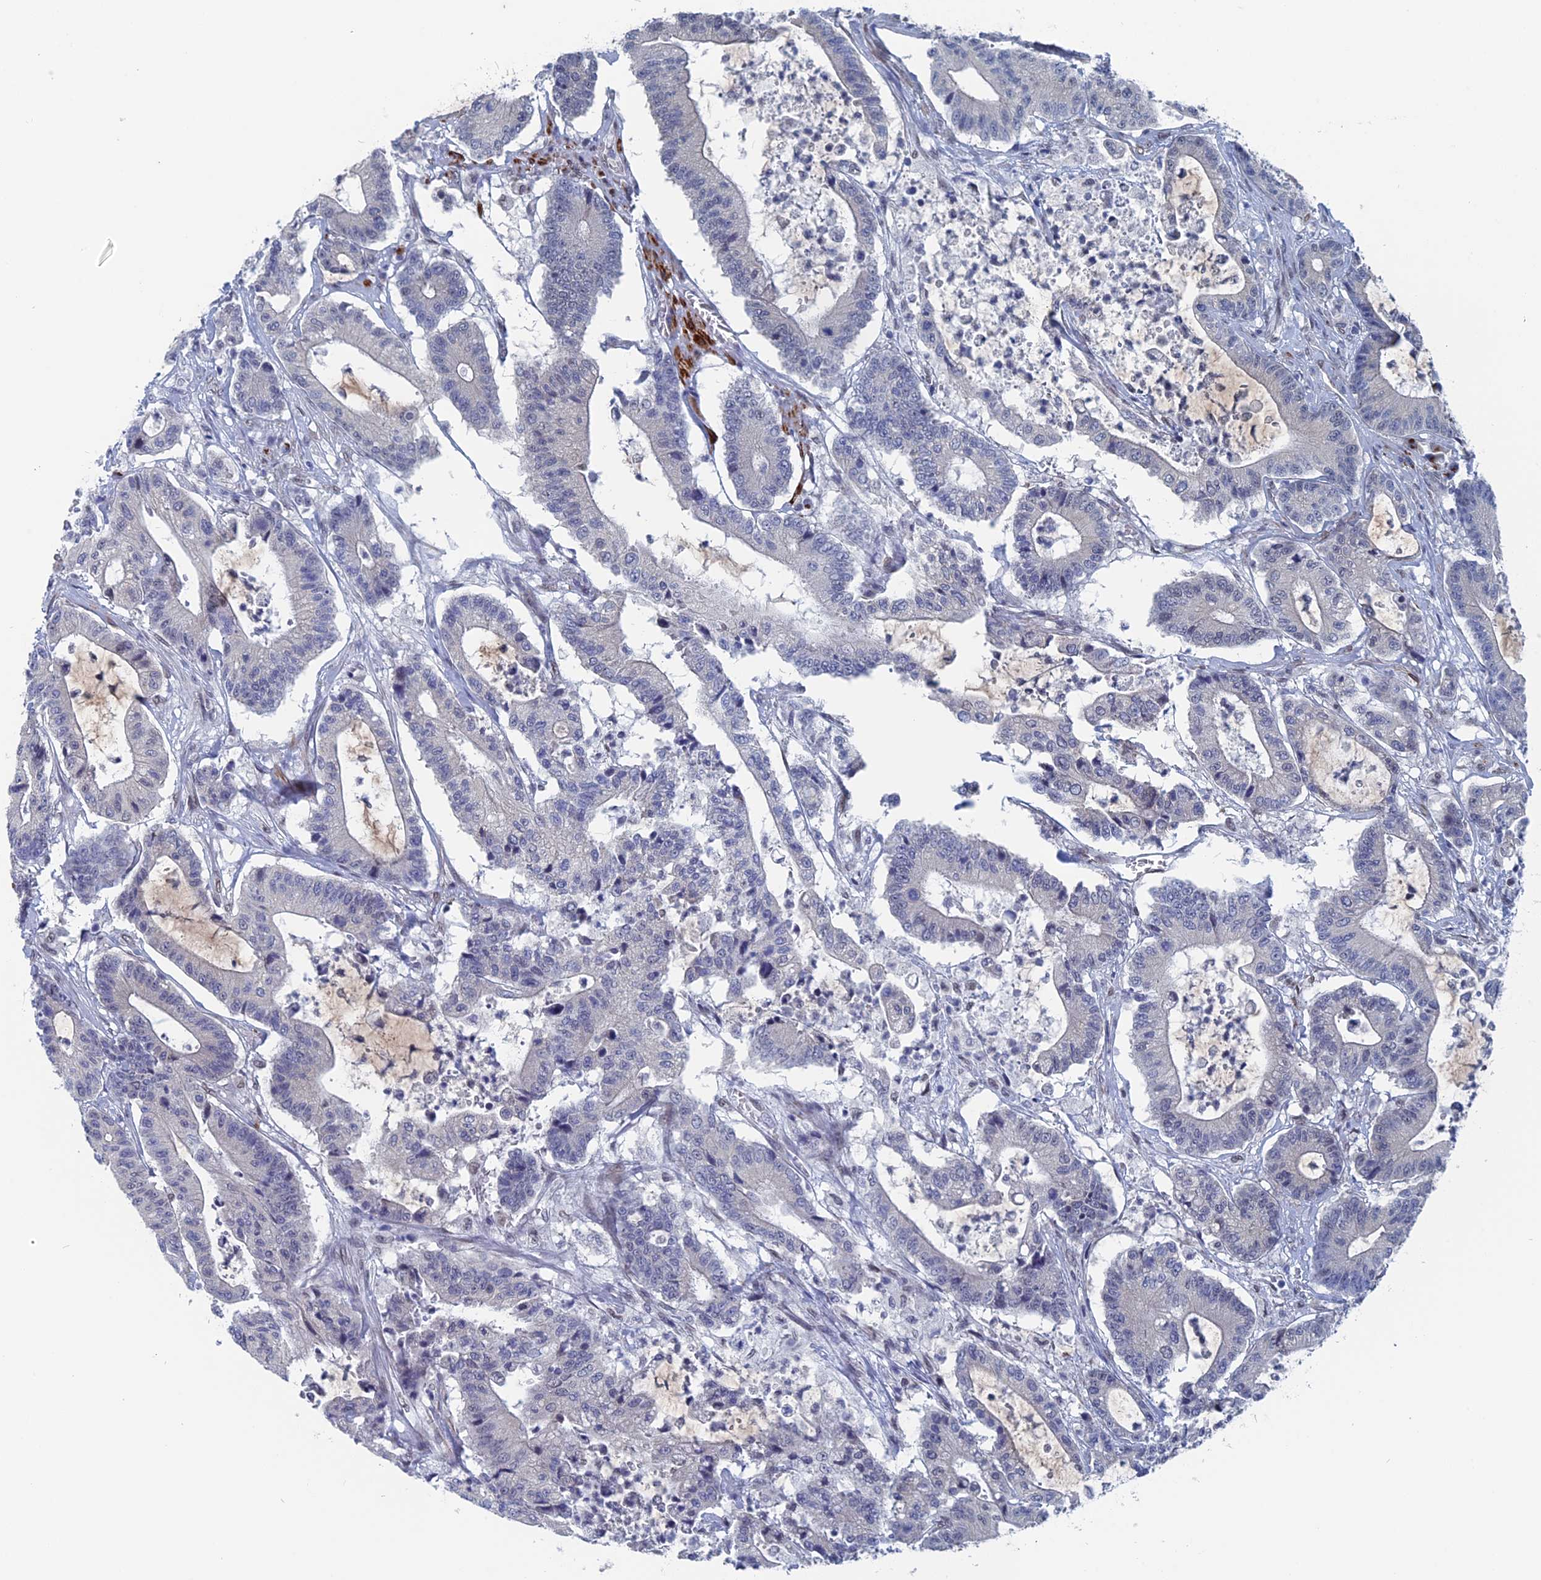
{"staining": {"intensity": "negative", "quantity": "none", "location": "none"}, "tissue": "colorectal cancer", "cell_type": "Tumor cells", "image_type": "cancer", "snomed": [{"axis": "morphology", "description": "Adenocarcinoma, NOS"}, {"axis": "topography", "description": "Colon"}], "caption": "Image shows no protein staining in tumor cells of colorectal adenocarcinoma tissue. The staining is performed using DAB brown chromogen with nuclei counter-stained in using hematoxylin.", "gene": "MTRF1", "patient": {"sex": "female", "age": 84}}